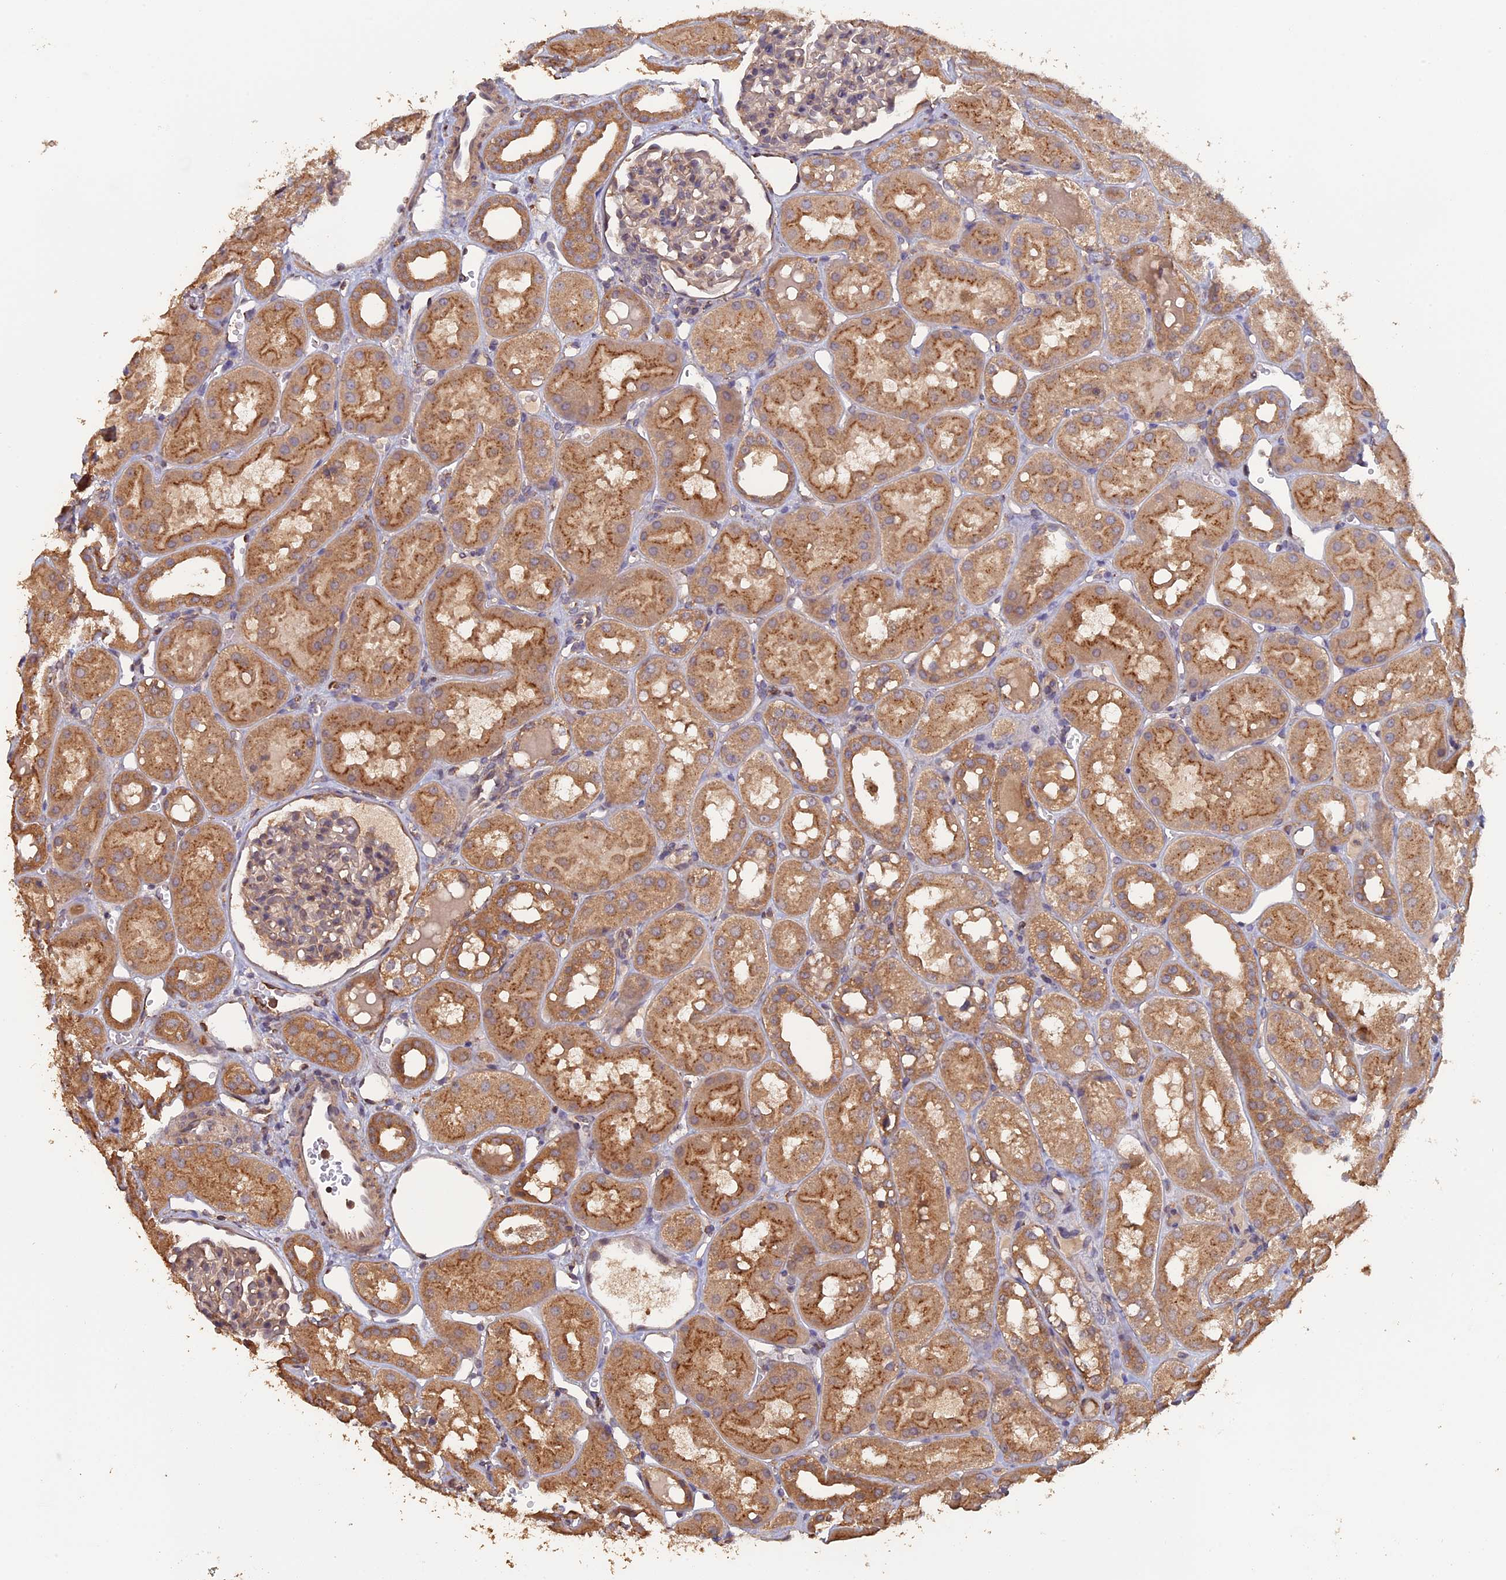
{"staining": {"intensity": "weak", "quantity": "25%-75%", "location": "cytoplasmic/membranous"}, "tissue": "kidney", "cell_type": "Cells in glomeruli", "image_type": "normal", "snomed": [{"axis": "morphology", "description": "Normal tissue, NOS"}, {"axis": "topography", "description": "Kidney"}], "caption": "Weak cytoplasmic/membranous staining is present in approximately 25%-75% of cells in glomeruli in normal kidney.", "gene": "PIGQ", "patient": {"sex": "male", "age": 16}}